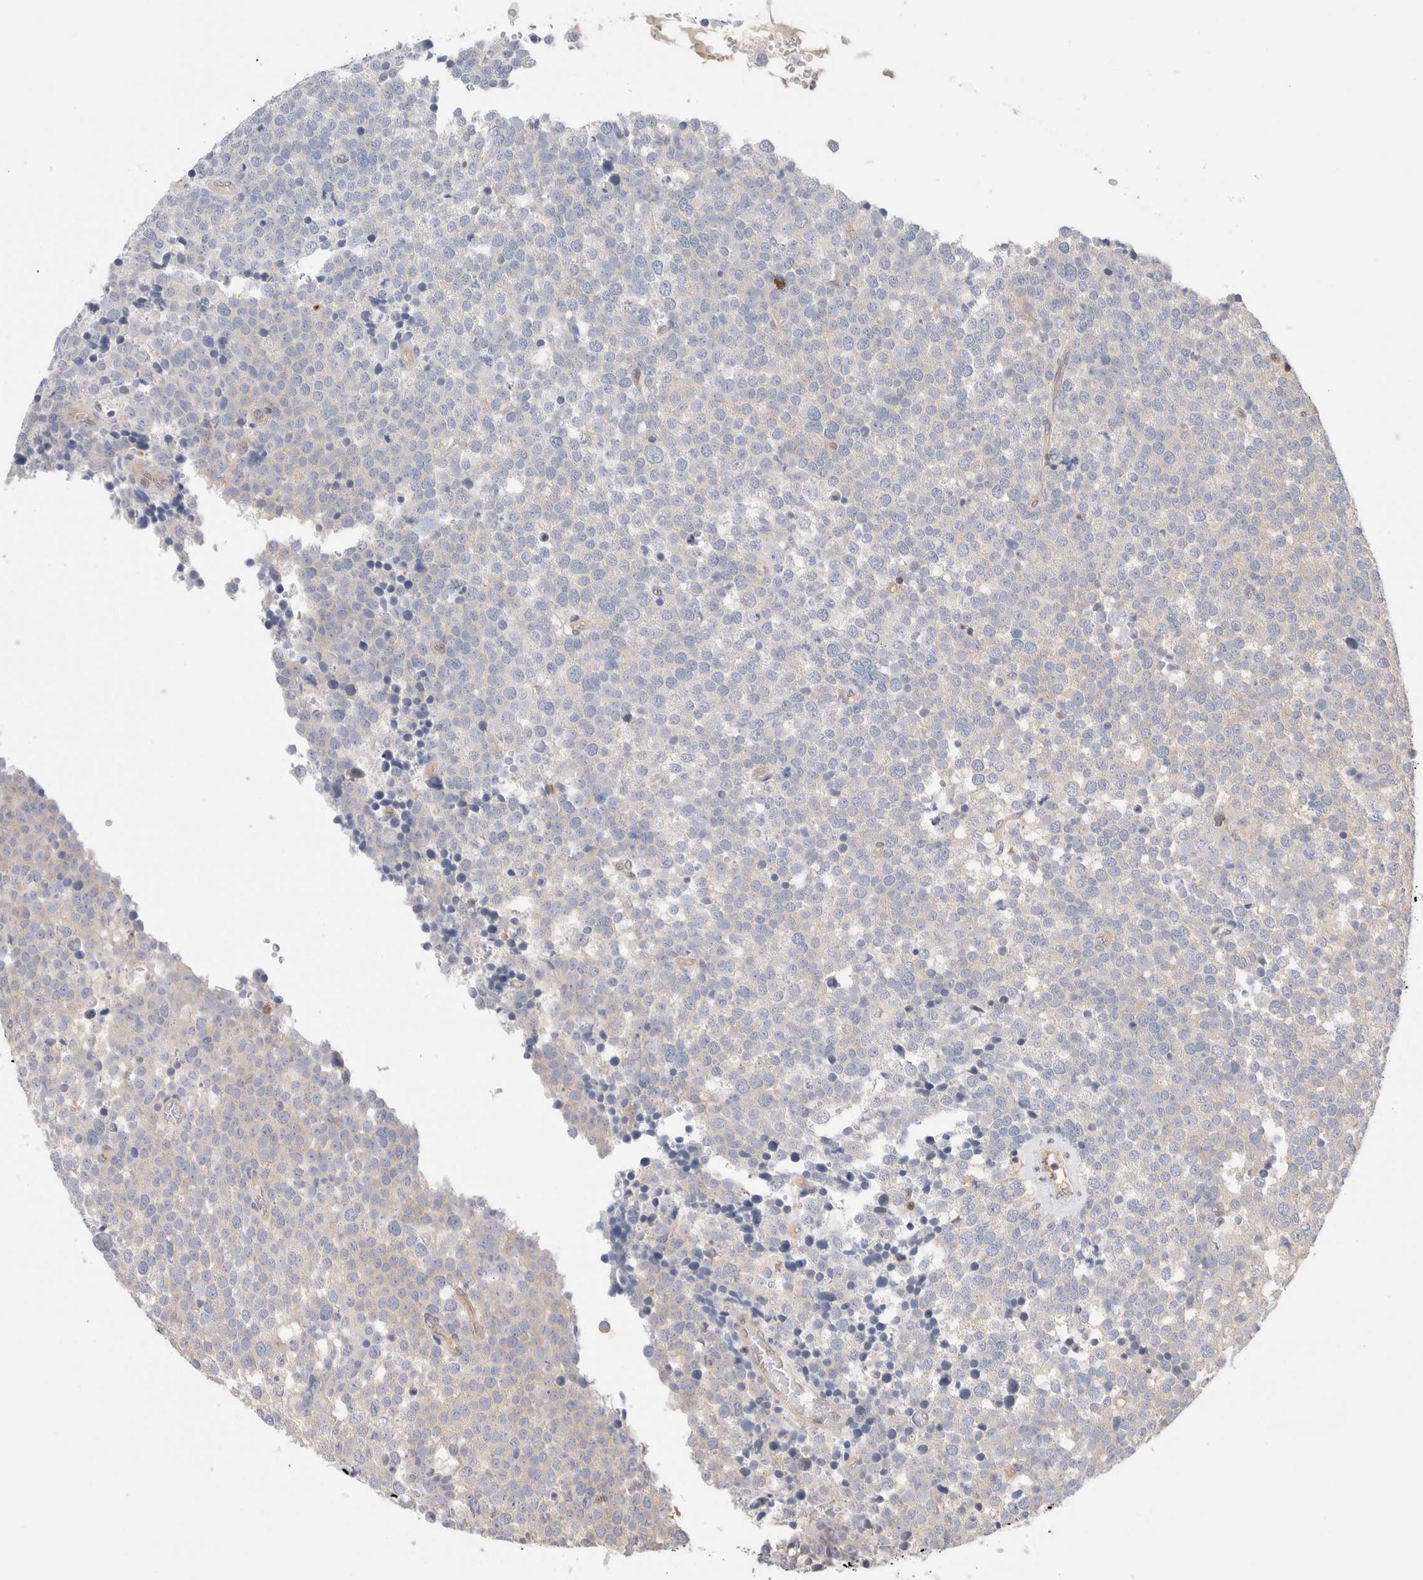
{"staining": {"intensity": "negative", "quantity": "none", "location": "none"}, "tissue": "testis cancer", "cell_type": "Tumor cells", "image_type": "cancer", "snomed": [{"axis": "morphology", "description": "Seminoma, NOS"}, {"axis": "topography", "description": "Testis"}], "caption": "Immunohistochemistry (IHC) photomicrograph of neoplastic tissue: testis seminoma stained with DAB shows no significant protein staining in tumor cells.", "gene": "C17orf97", "patient": {"sex": "male", "age": 71}}